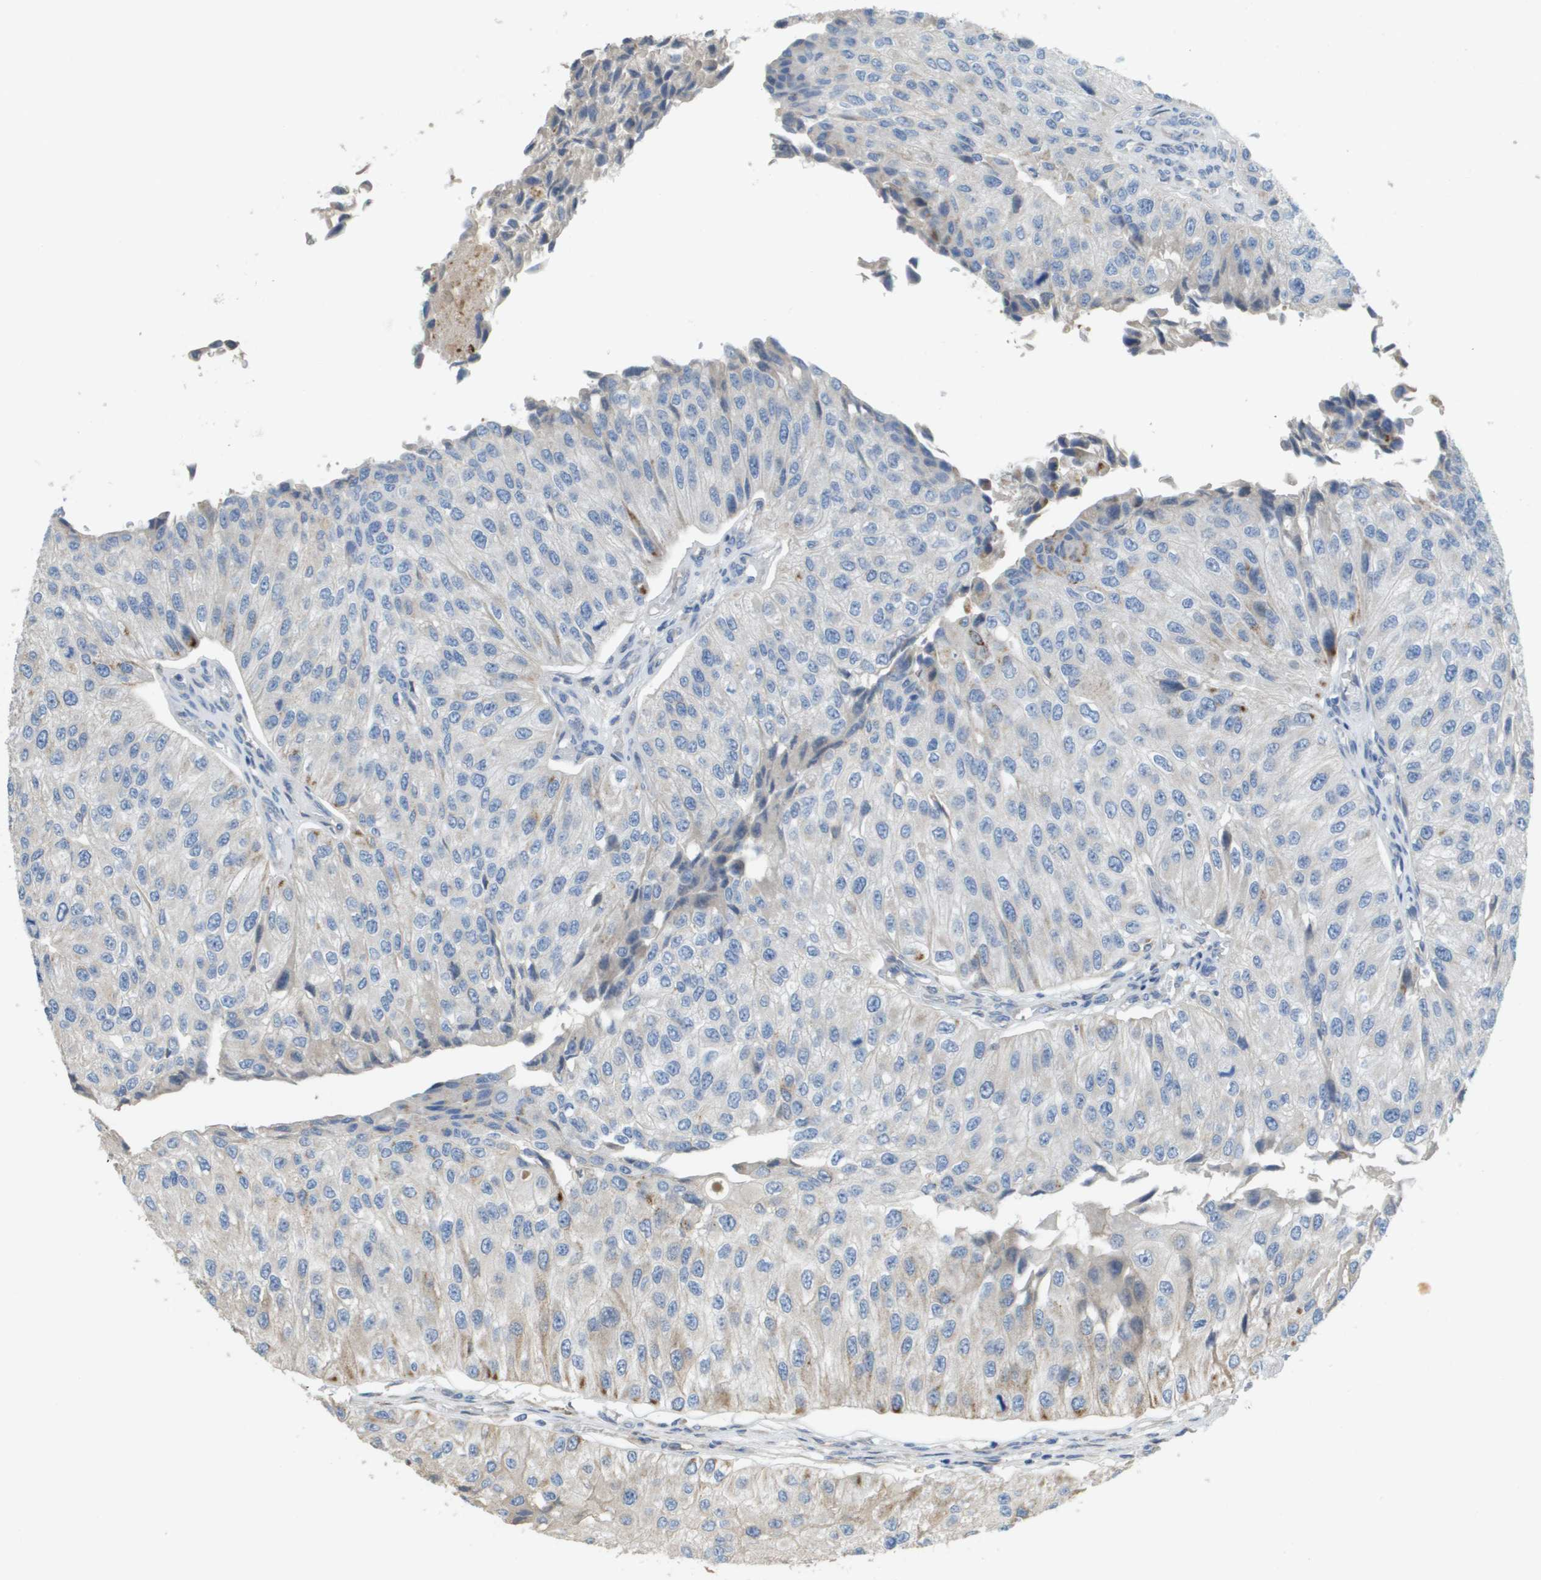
{"staining": {"intensity": "weak", "quantity": "<25%", "location": "cytoplasmic/membranous"}, "tissue": "urothelial cancer", "cell_type": "Tumor cells", "image_type": "cancer", "snomed": [{"axis": "morphology", "description": "Urothelial carcinoma, High grade"}, {"axis": "topography", "description": "Kidney"}, {"axis": "topography", "description": "Urinary bladder"}], "caption": "Urothelial carcinoma (high-grade) was stained to show a protein in brown. There is no significant staining in tumor cells.", "gene": "CASP10", "patient": {"sex": "male", "age": 77}}